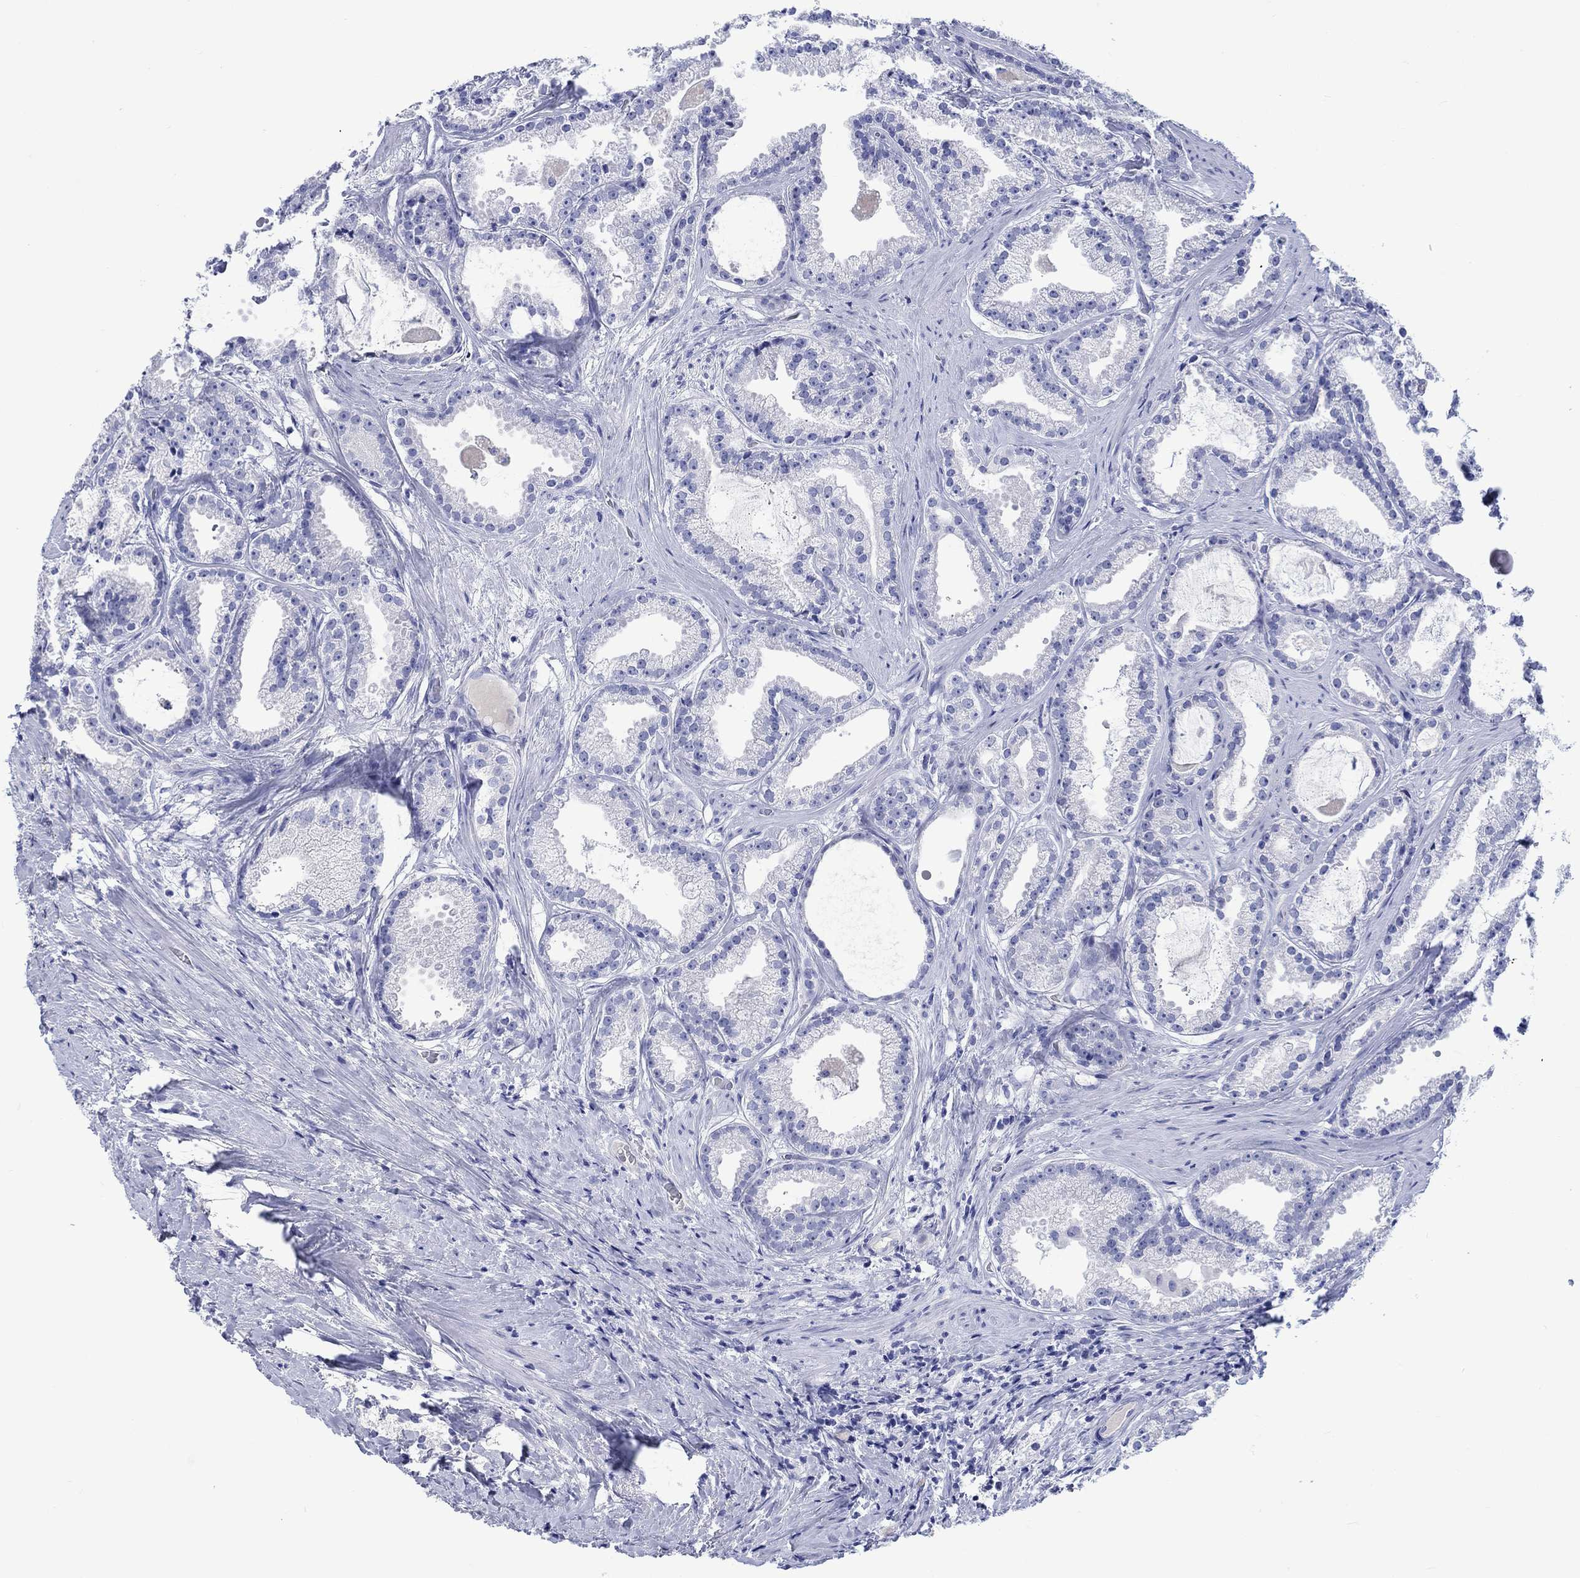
{"staining": {"intensity": "negative", "quantity": "none", "location": "none"}, "tissue": "prostate cancer", "cell_type": "Tumor cells", "image_type": "cancer", "snomed": [{"axis": "morphology", "description": "Adenocarcinoma, NOS"}, {"axis": "morphology", "description": "Adenocarcinoma, High grade"}, {"axis": "topography", "description": "Prostate"}], "caption": "Immunohistochemistry (IHC) photomicrograph of neoplastic tissue: prostate high-grade adenocarcinoma stained with DAB shows no significant protein staining in tumor cells. (Brightfield microscopy of DAB immunohistochemistry (IHC) at high magnification).", "gene": "CACNG3", "patient": {"sex": "male", "age": 64}}